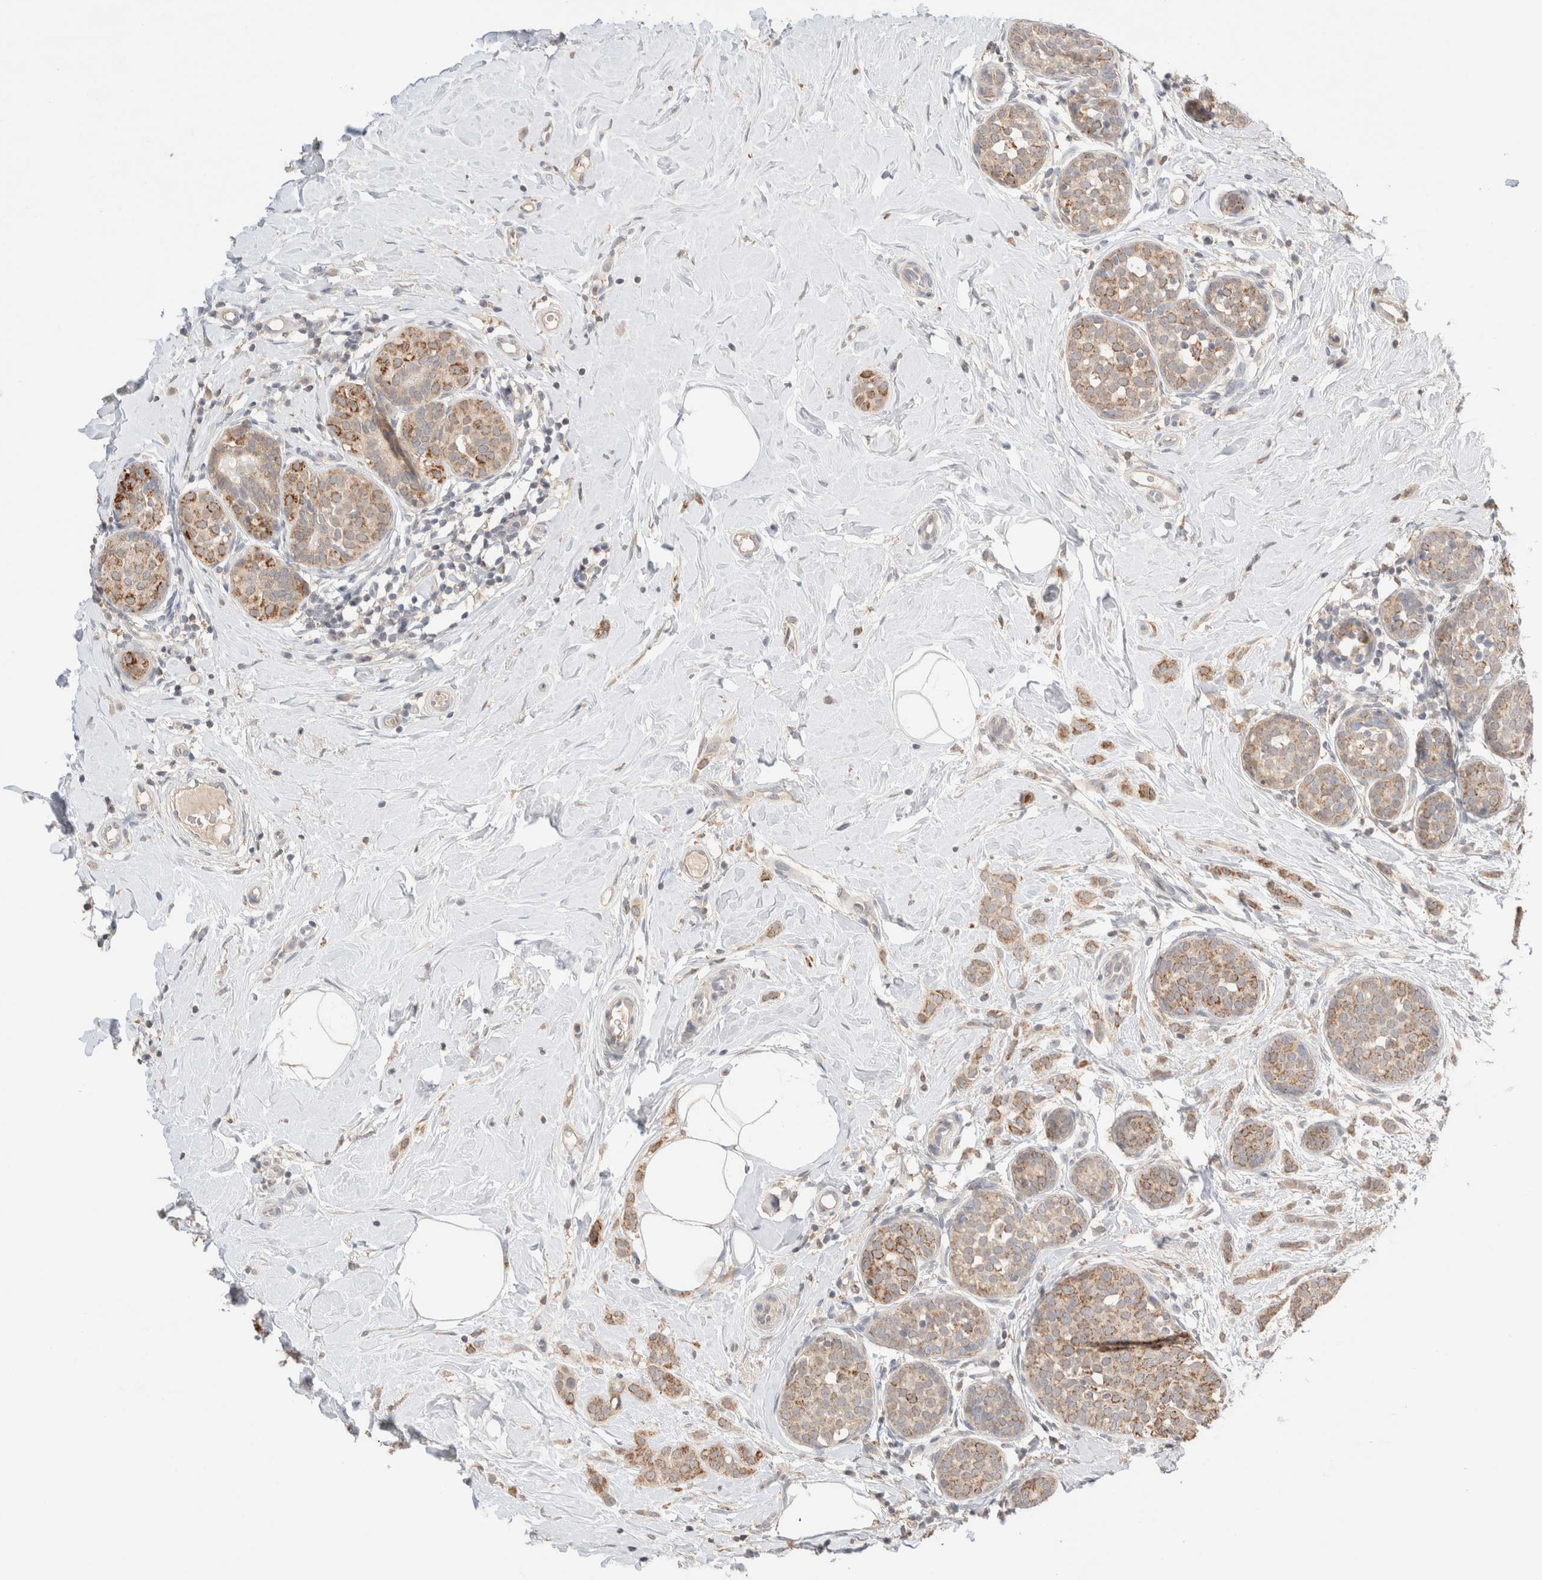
{"staining": {"intensity": "moderate", "quantity": ">75%", "location": "cytoplasmic/membranous"}, "tissue": "breast cancer", "cell_type": "Tumor cells", "image_type": "cancer", "snomed": [{"axis": "morphology", "description": "Lobular carcinoma, in situ"}, {"axis": "morphology", "description": "Lobular carcinoma"}, {"axis": "topography", "description": "Breast"}], "caption": "This is an image of IHC staining of breast cancer, which shows moderate expression in the cytoplasmic/membranous of tumor cells.", "gene": "TRIM41", "patient": {"sex": "female", "age": 41}}